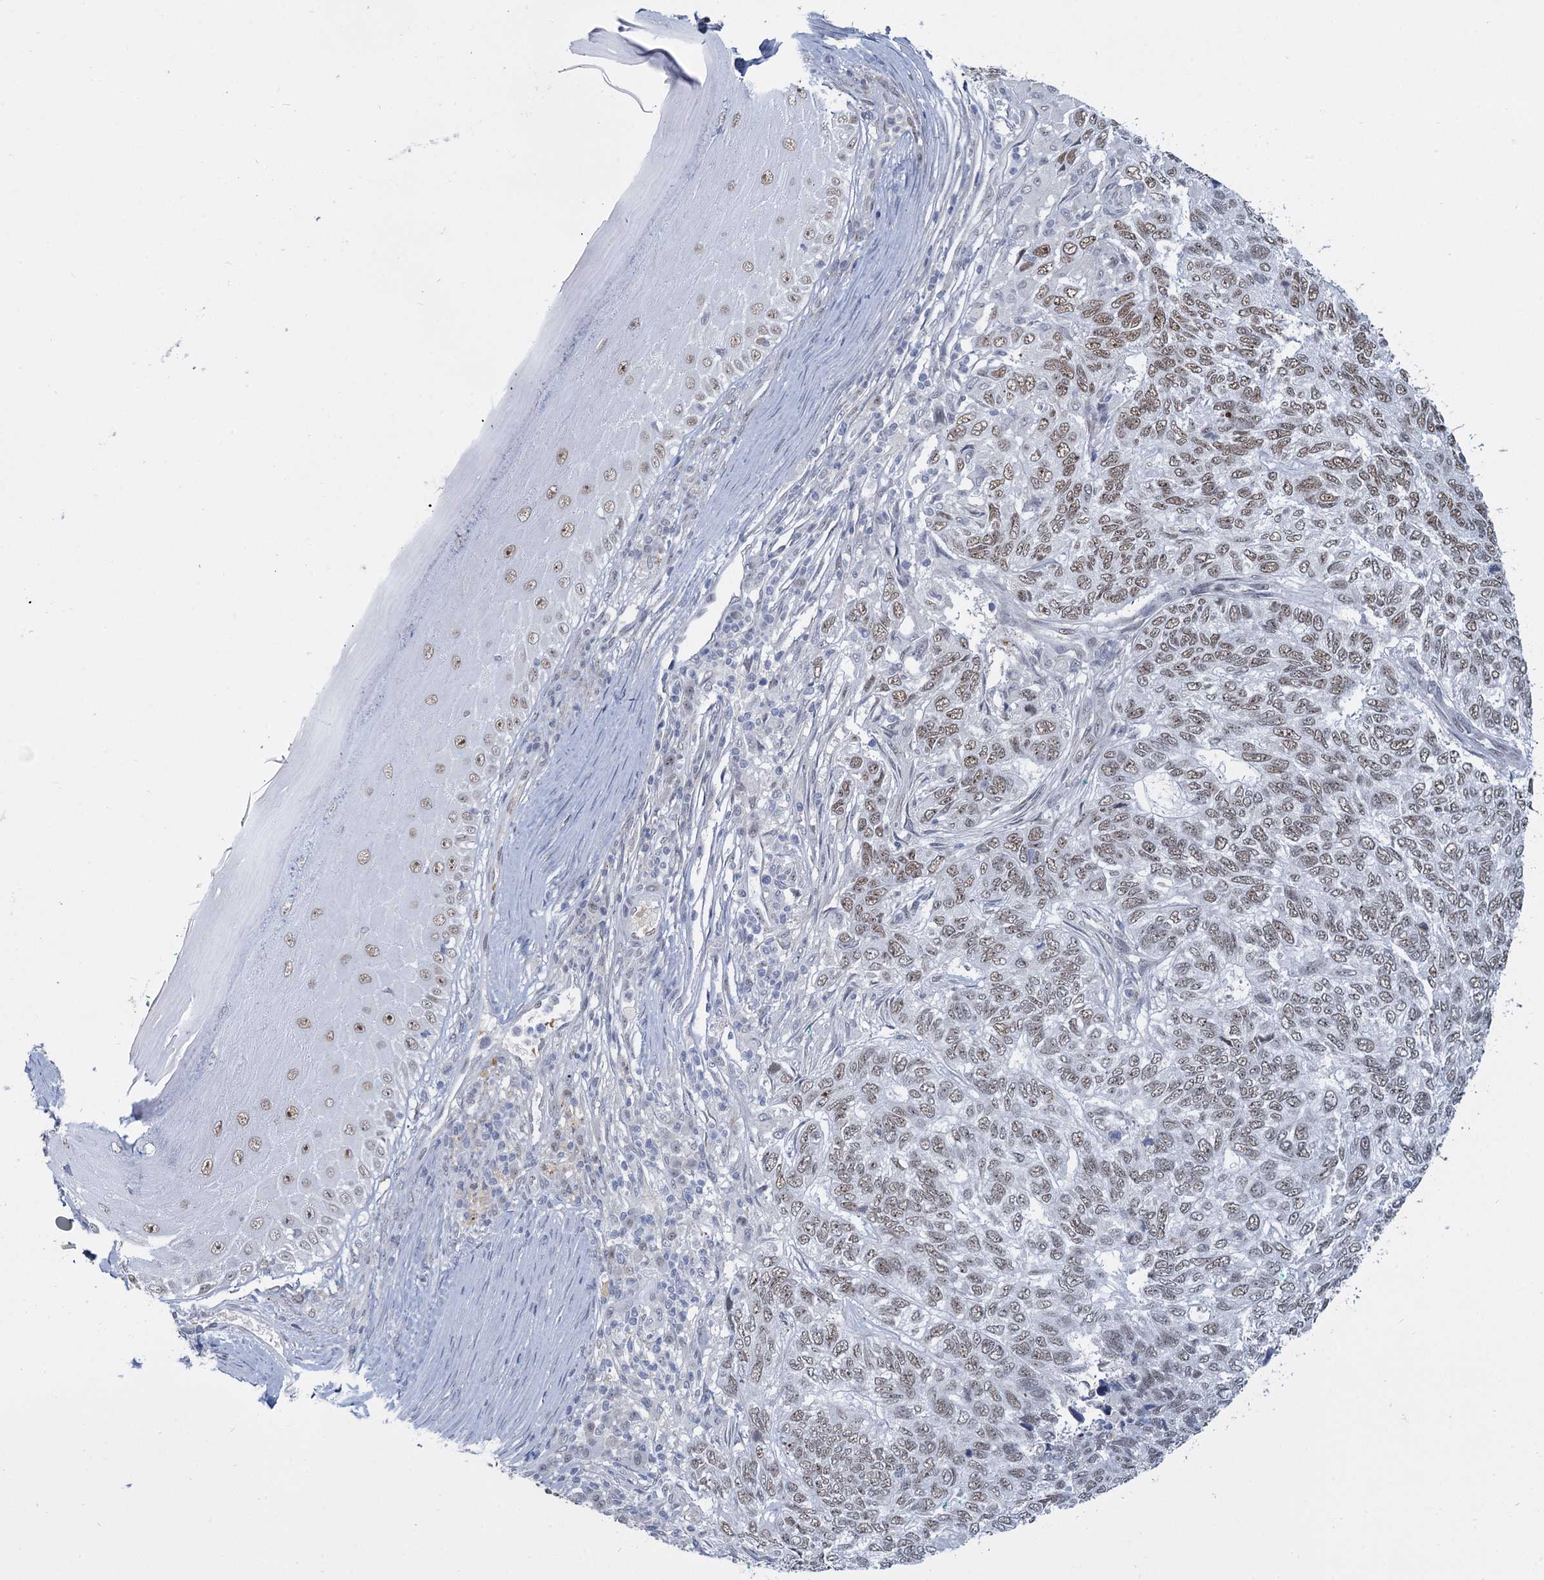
{"staining": {"intensity": "moderate", "quantity": ">75%", "location": "nuclear"}, "tissue": "skin cancer", "cell_type": "Tumor cells", "image_type": "cancer", "snomed": [{"axis": "morphology", "description": "Basal cell carcinoma"}, {"axis": "topography", "description": "Skin"}], "caption": "A brown stain labels moderate nuclear positivity of a protein in skin cancer (basal cell carcinoma) tumor cells.", "gene": "RPRD1A", "patient": {"sex": "female", "age": 65}}